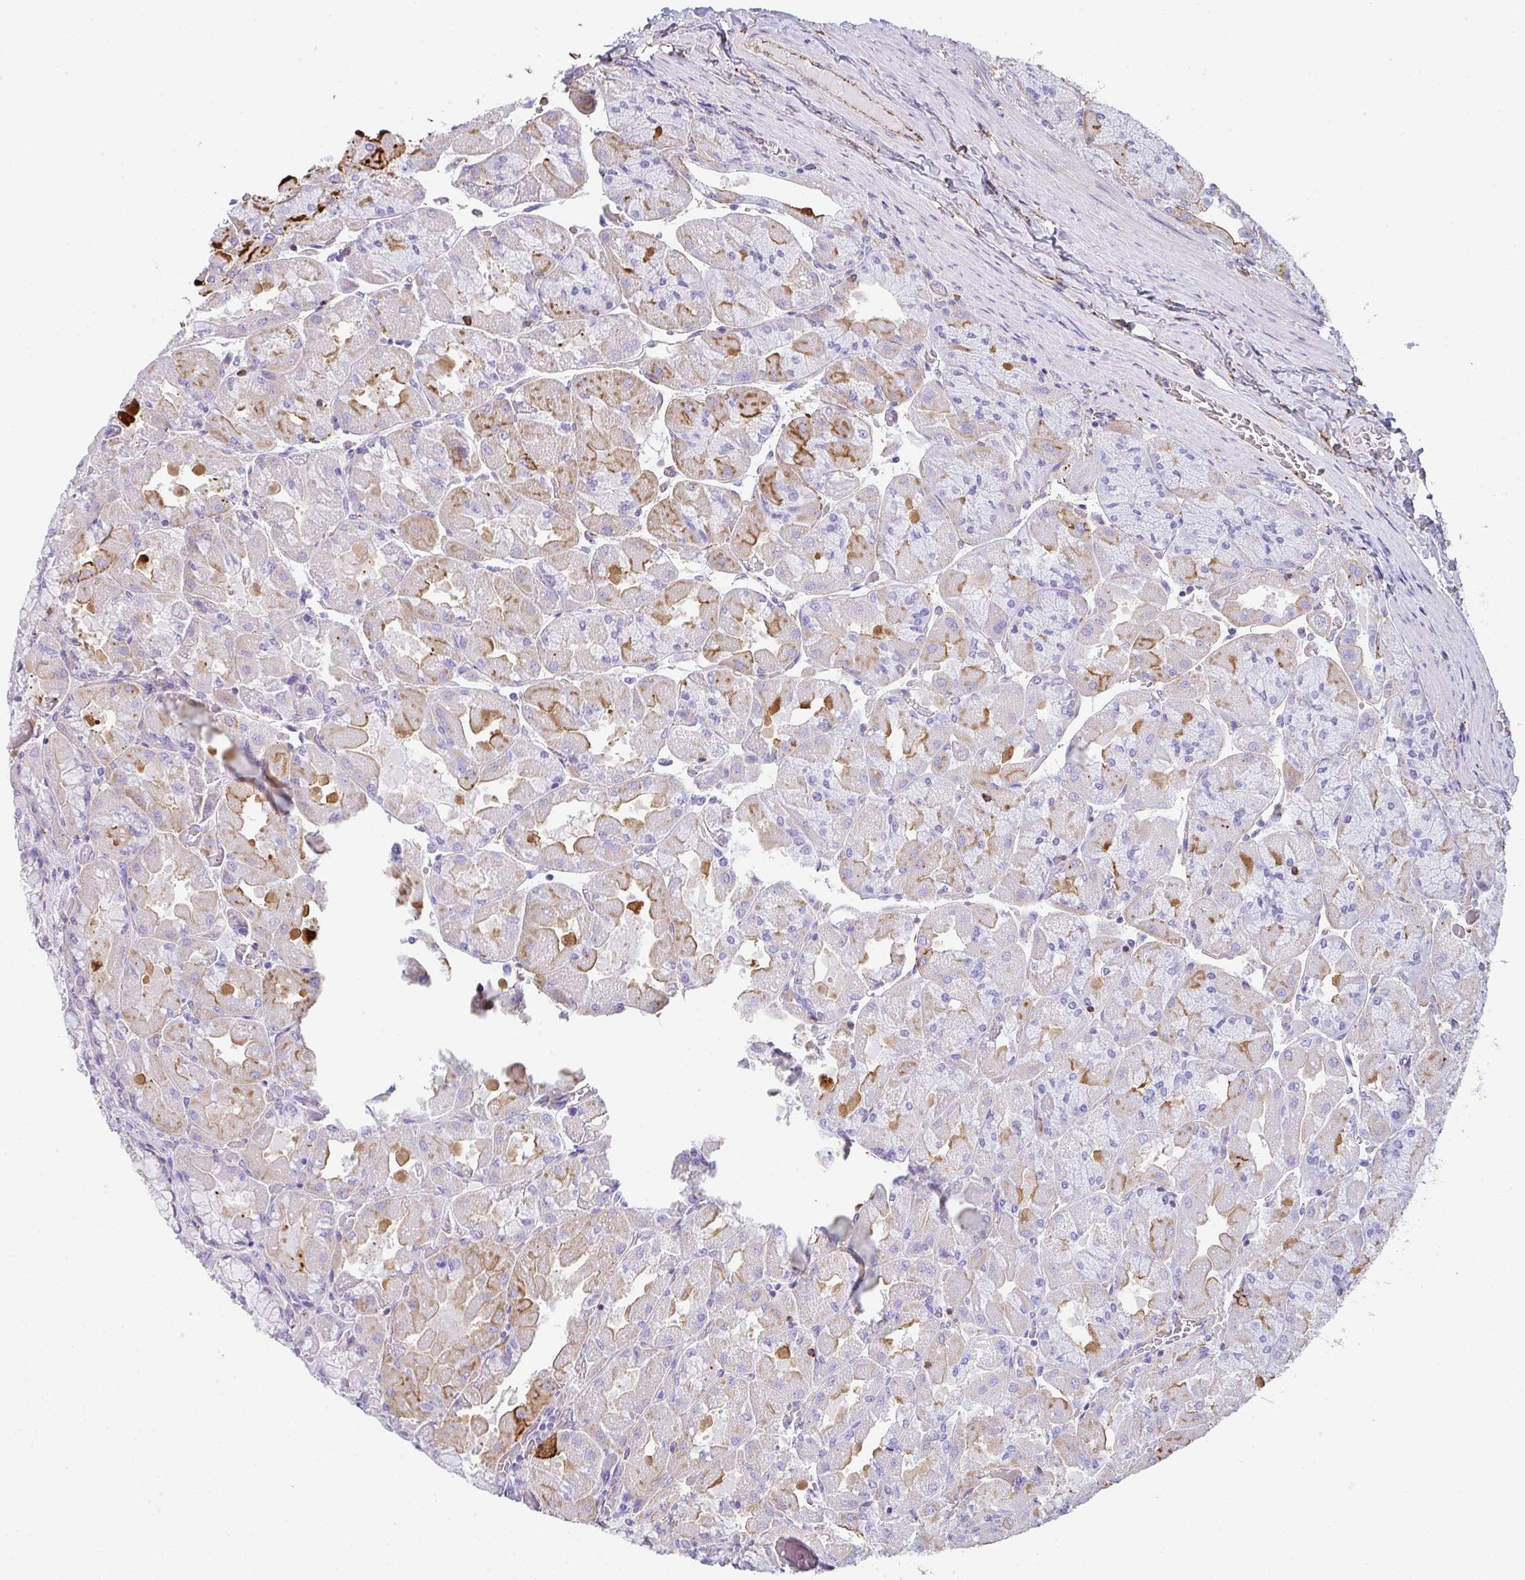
{"staining": {"intensity": "moderate", "quantity": "25%-75%", "location": "cytoplasmic/membranous"}, "tissue": "stomach", "cell_type": "Glandular cells", "image_type": "normal", "snomed": [{"axis": "morphology", "description": "Normal tissue, NOS"}, {"axis": "topography", "description": "Stomach"}], "caption": "Immunohistochemical staining of unremarkable stomach shows 25%-75% levels of moderate cytoplasmic/membranous protein positivity in approximately 25%-75% of glandular cells. The staining is performed using DAB (3,3'-diaminobenzidine) brown chromogen to label protein expression. The nuclei are counter-stained blue using hematoxylin.", "gene": "DBN1", "patient": {"sex": "female", "age": 61}}